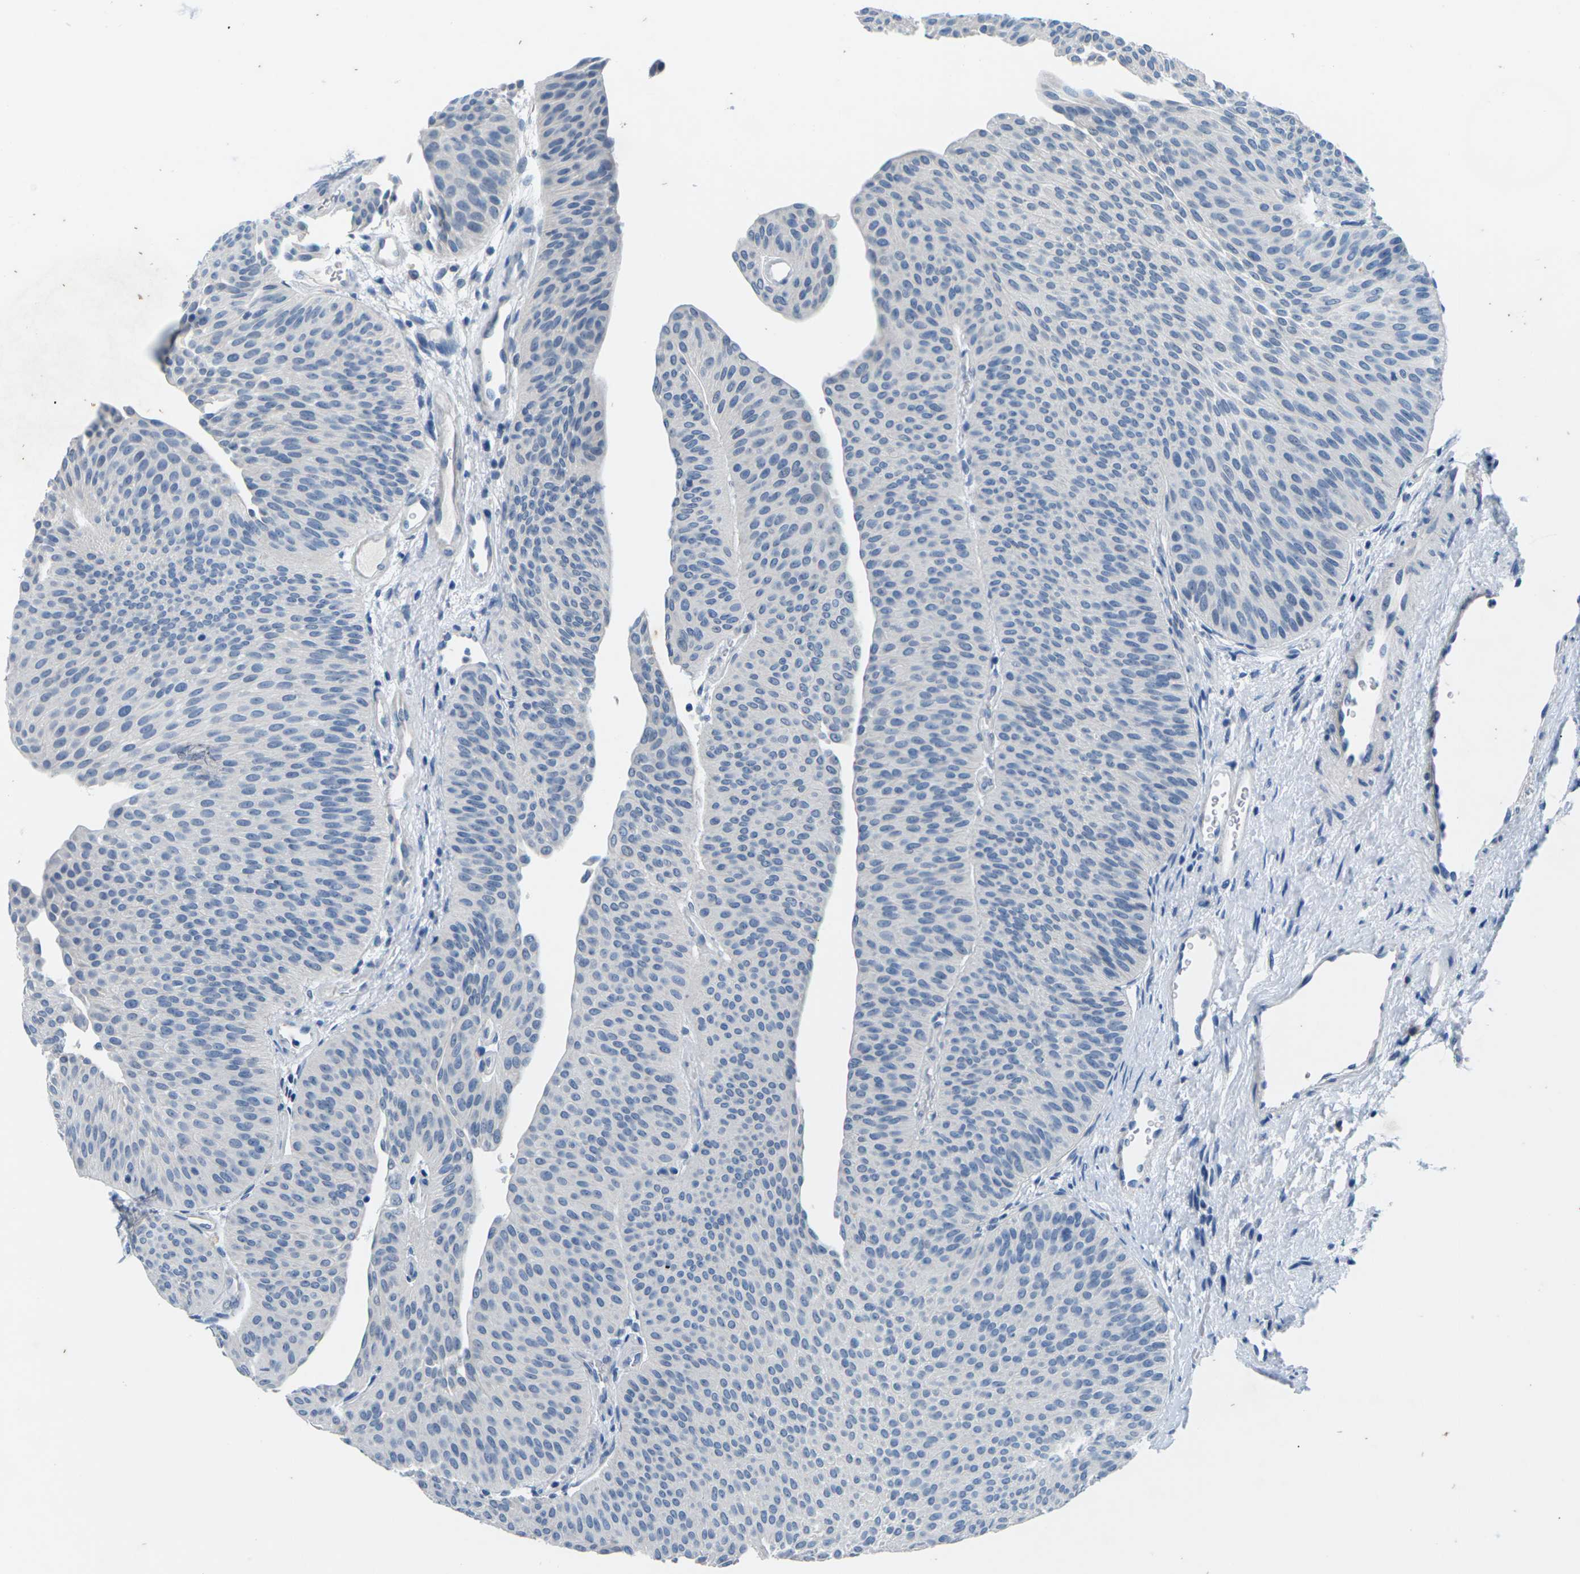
{"staining": {"intensity": "negative", "quantity": "none", "location": "none"}, "tissue": "urothelial cancer", "cell_type": "Tumor cells", "image_type": "cancer", "snomed": [{"axis": "morphology", "description": "Urothelial carcinoma, Low grade"}, {"axis": "topography", "description": "Urinary bladder"}], "caption": "Tumor cells show no significant positivity in low-grade urothelial carcinoma.", "gene": "UMOD", "patient": {"sex": "female", "age": 60}}